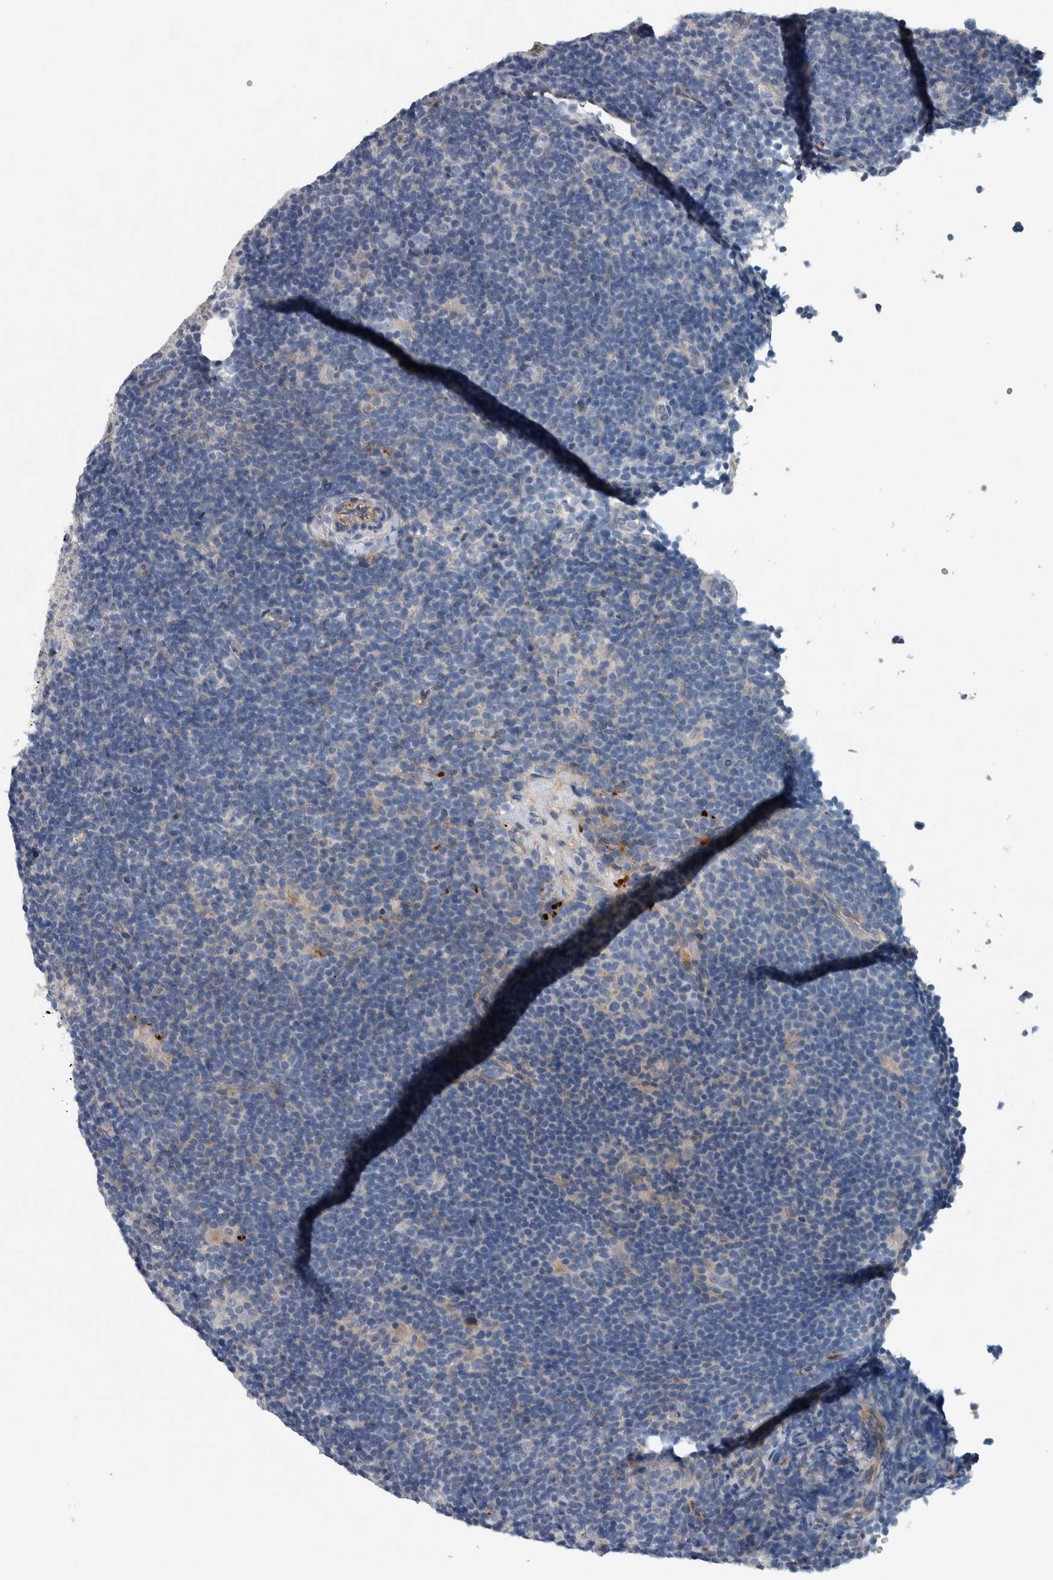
{"staining": {"intensity": "negative", "quantity": "none", "location": "none"}, "tissue": "lymphoma", "cell_type": "Tumor cells", "image_type": "cancer", "snomed": [{"axis": "morphology", "description": "Hodgkin's disease, NOS"}, {"axis": "topography", "description": "Lymph node"}], "caption": "Protein analysis of Hodgkin's disease shows no significant expression in tumor cells.", "gene": "SERPINC1", "patient": {"sex": "female", "age": 57}}